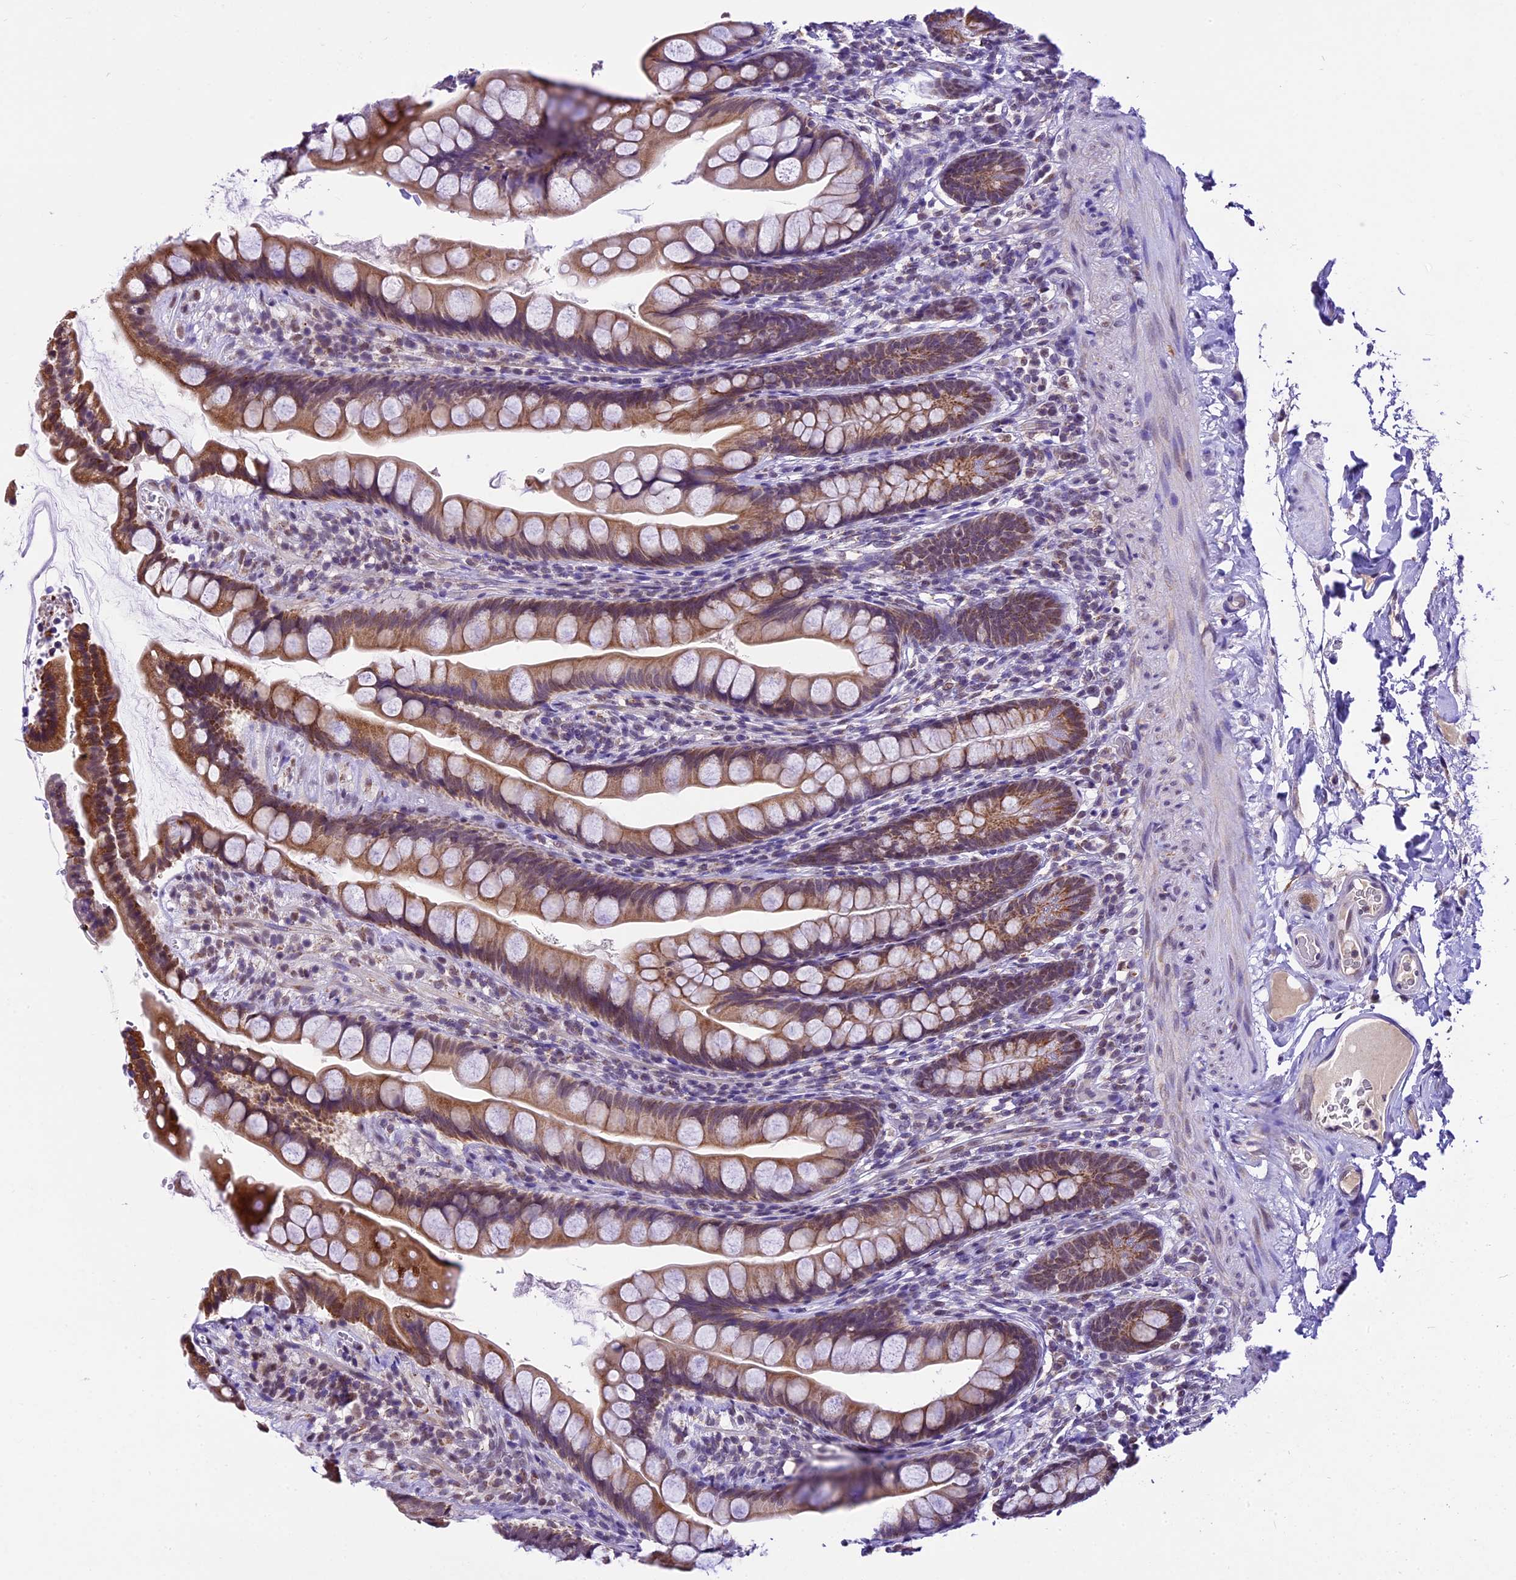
{"staining": {"intensity": "moderate", "quantity": ">75%", "location": "cytoplasmic/membranous"}, "tissue": "small intestine", "cell_type": "Glandular cells", "image_type": "normal", "snomed": [{"axis": "morphology", "description": "Normal tissue, NOS"}, {"axis": "topography", "description": "Small intestine"}], "caption": "Glandular cells exhibit medium levels of moderate cytoplasmic/membranous expression in about >75% of cells in benign small intestine. The staining was performed using DAB to visualize the protein expression in brown, while the nuclei were stained in blue with hematoxylin (Magnification: 20x).", "gene": "CARS2", "patient": {"sex": "male", "age": 70}}